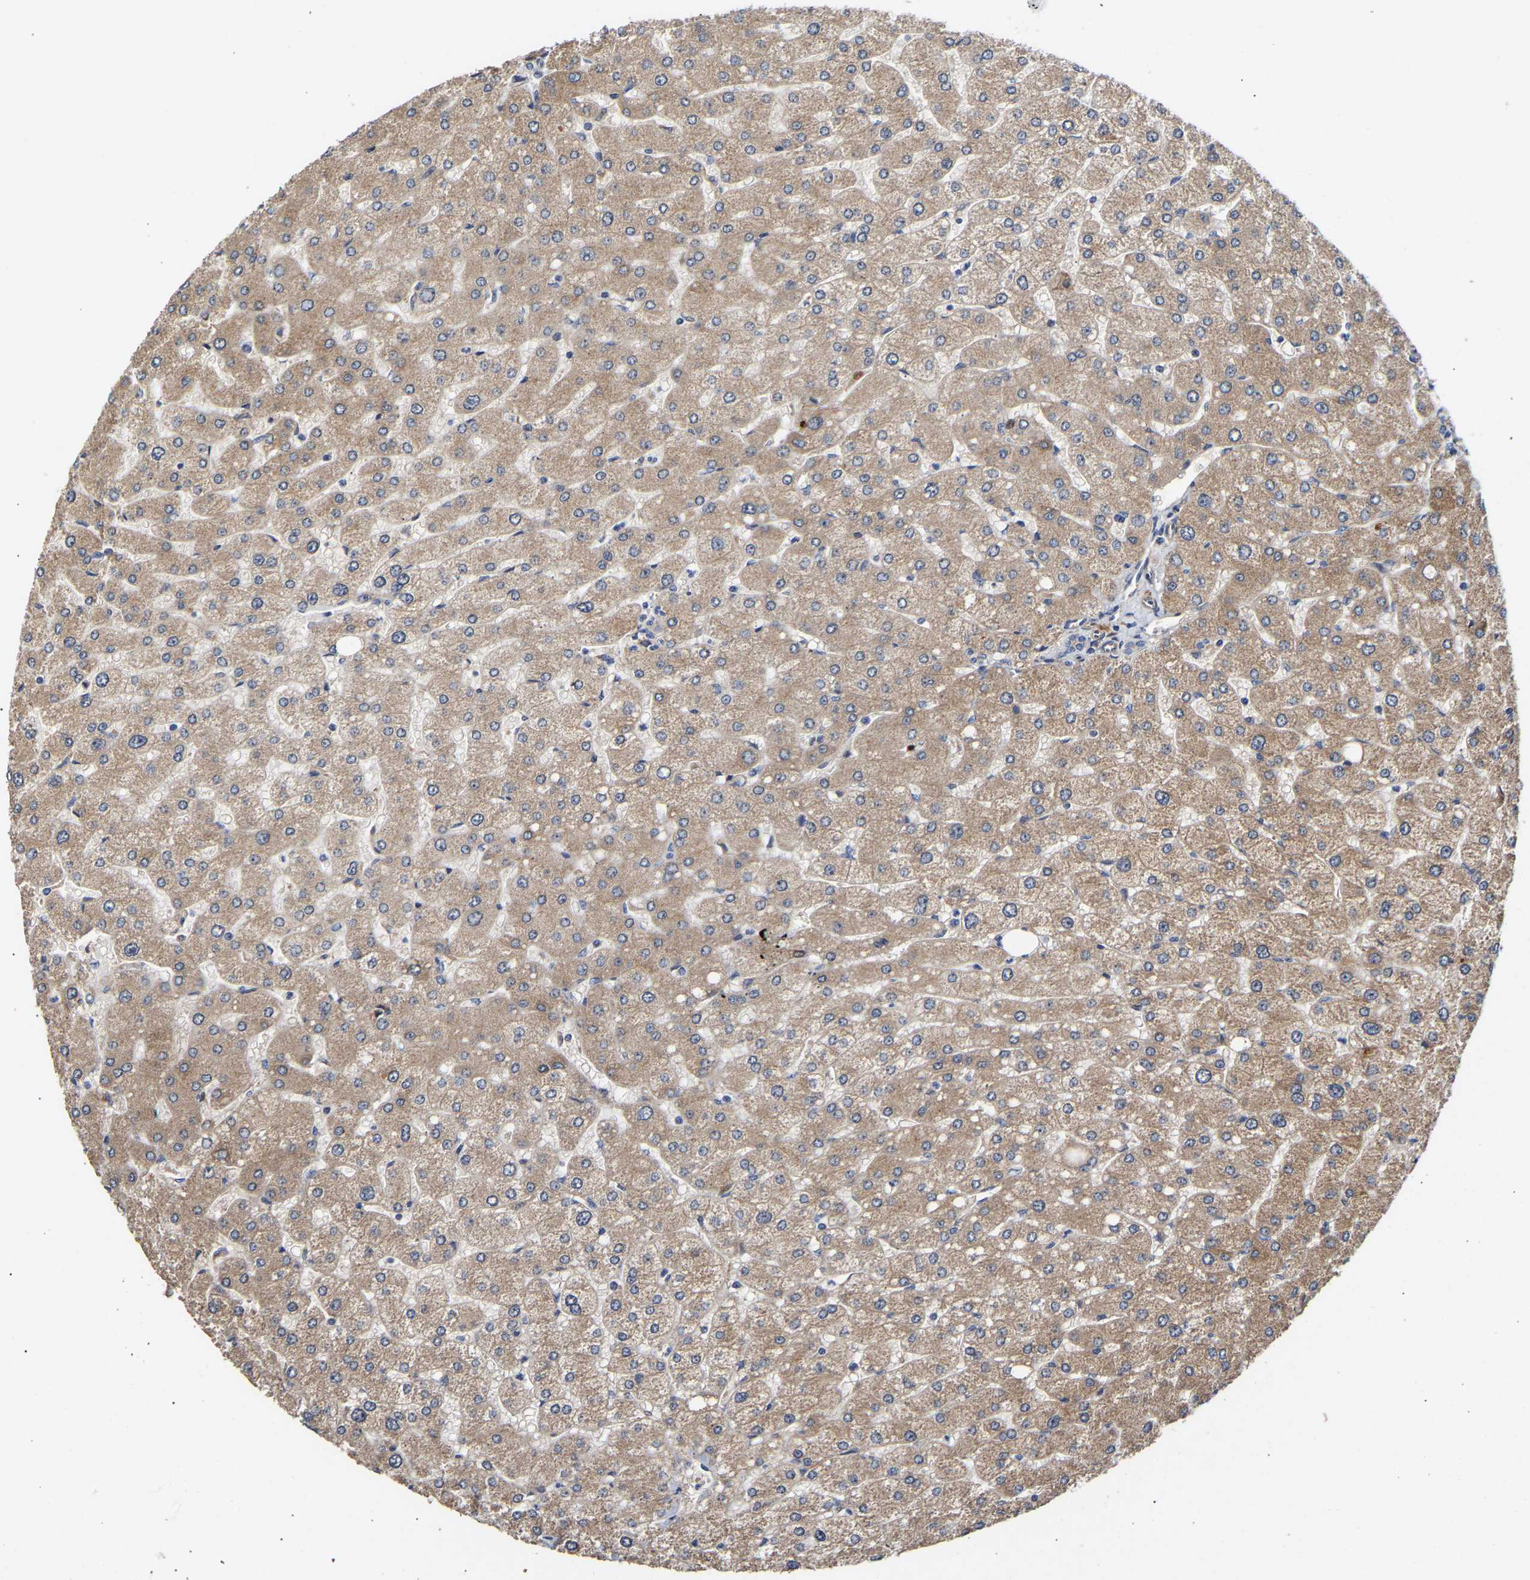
{"staining": {"intensity": "weak", "quantity": "<25%", "location": "cytoplasmic/membranous"}, "tissue": "liver", "cell_type": "Cholangiocytes", "image_type": "normal", "snomed": [{"axis": "morphology", "description": "Normal tissue, NOS"}, {"axis": "topography", "description": "Liver"}], "caption": "A high-resolution image shows IHC staining of benign liver, which shows no significant staining in cholangiocytes. (IHC, brightfield microscopy, high magnification).", "gene": "KASH5", "patient": {"sex": "male", "age": 55}}